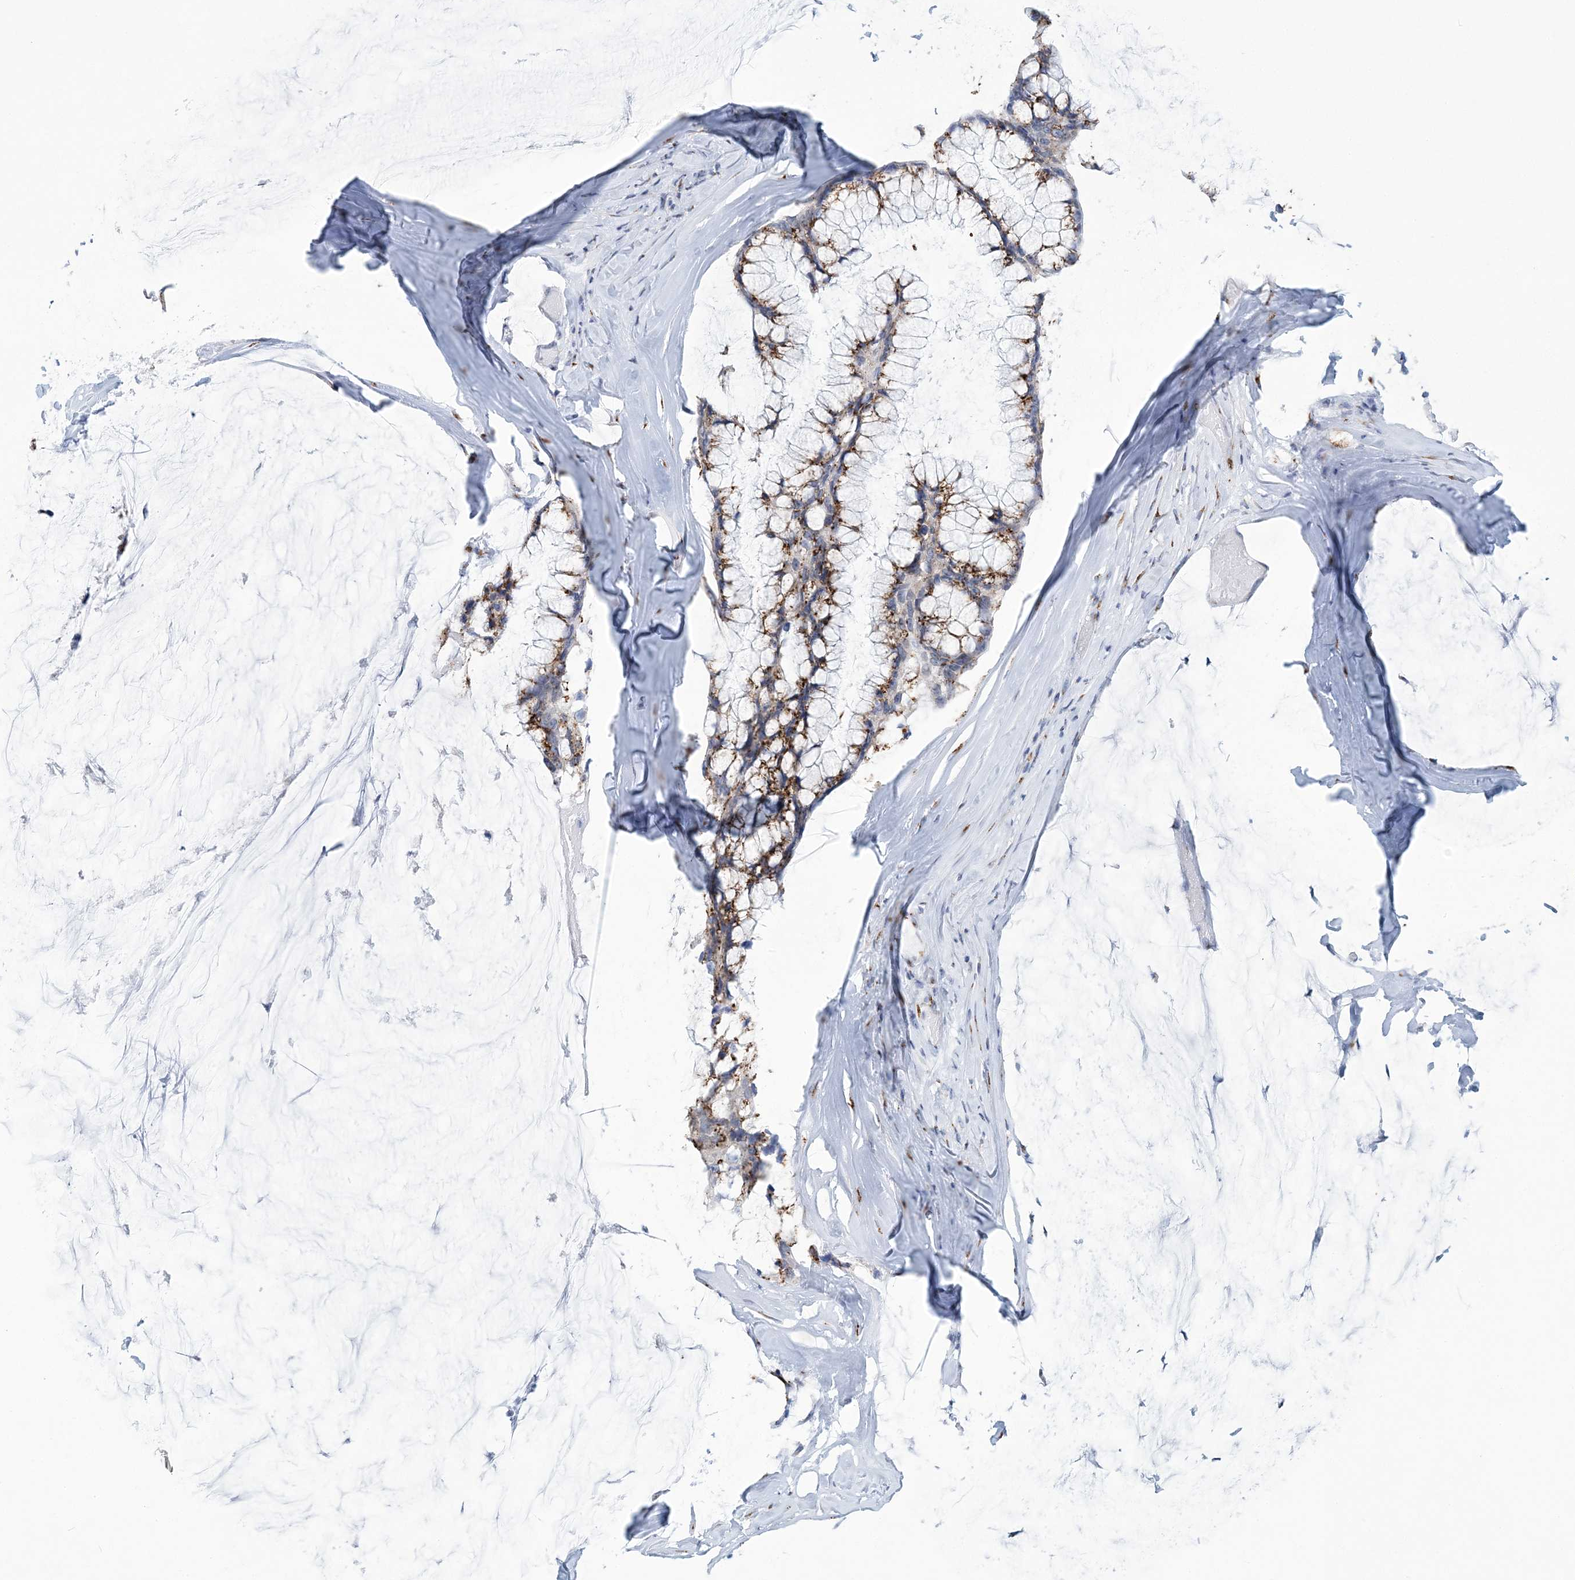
{"staining": {"intensity": "moderate", "quantity": ">75%", "location": "cytoplasmic/membranous"}, "tissue": "ovarian cancer", "cell_type": "Tumor cells", "image_type": "cancer", "snomed": [{"axis": "morphology", "description": "Cystadenocarcinoma, mucinous, NOS"}, {"axis": "topography", "description": "Ovary"}], "caption": "Tumor cells reveal medium levels of moderate cytoplasmic/membranous staining in approximately >75% of cells in mucinous cystadenocarcinoma (ovarian).", "gene": "SLX9", "patient": {"sex": "female", "age": 39}}